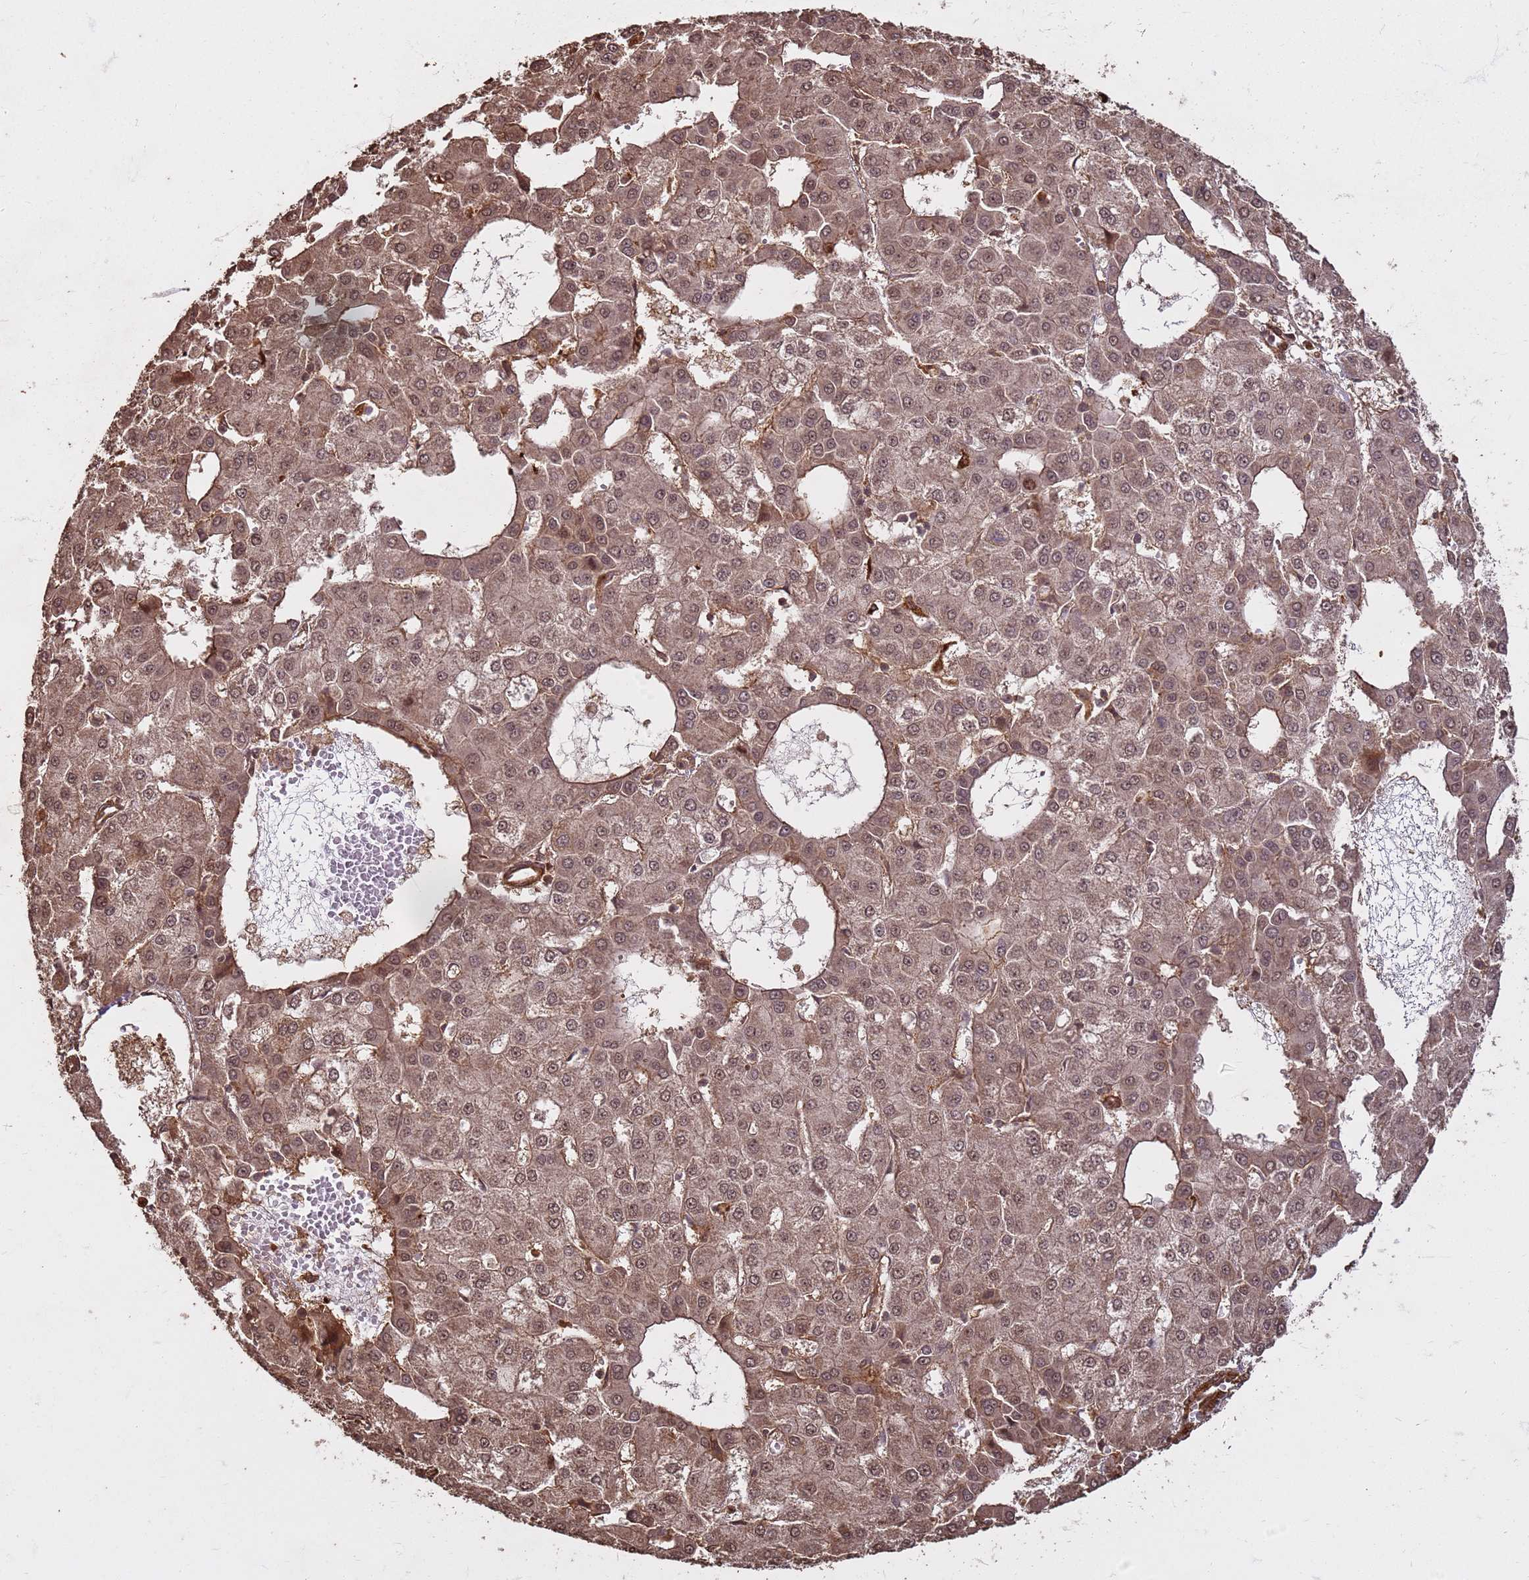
{"staining": {"intensity": "weak", "quantity": ">75%", "location": "cytoplasmic/membranous,nuclear"}, "tissue": "liver cancer", "cell_type": "Tumor cells", "image_type": "cancer", "snomed": [{"axis": "morphology", "description": "Carcinoma, Hepatocellular, NOS"}, {"axis": "topography", "description": "Liver"}], "caption": "Liver cancer (hepatocellular carcinoma) was stained to show a protein in brown. There is low levels of weak cytoplasmic/membranous and nuclear staining in approximately >75% of tumor cells. (DAB (3,3'-diaminobenzidine) IHC with brightfield microscopy, high magnification).", "gene": "KIF26A", "patient": {"sex": "male", "age": 47}}